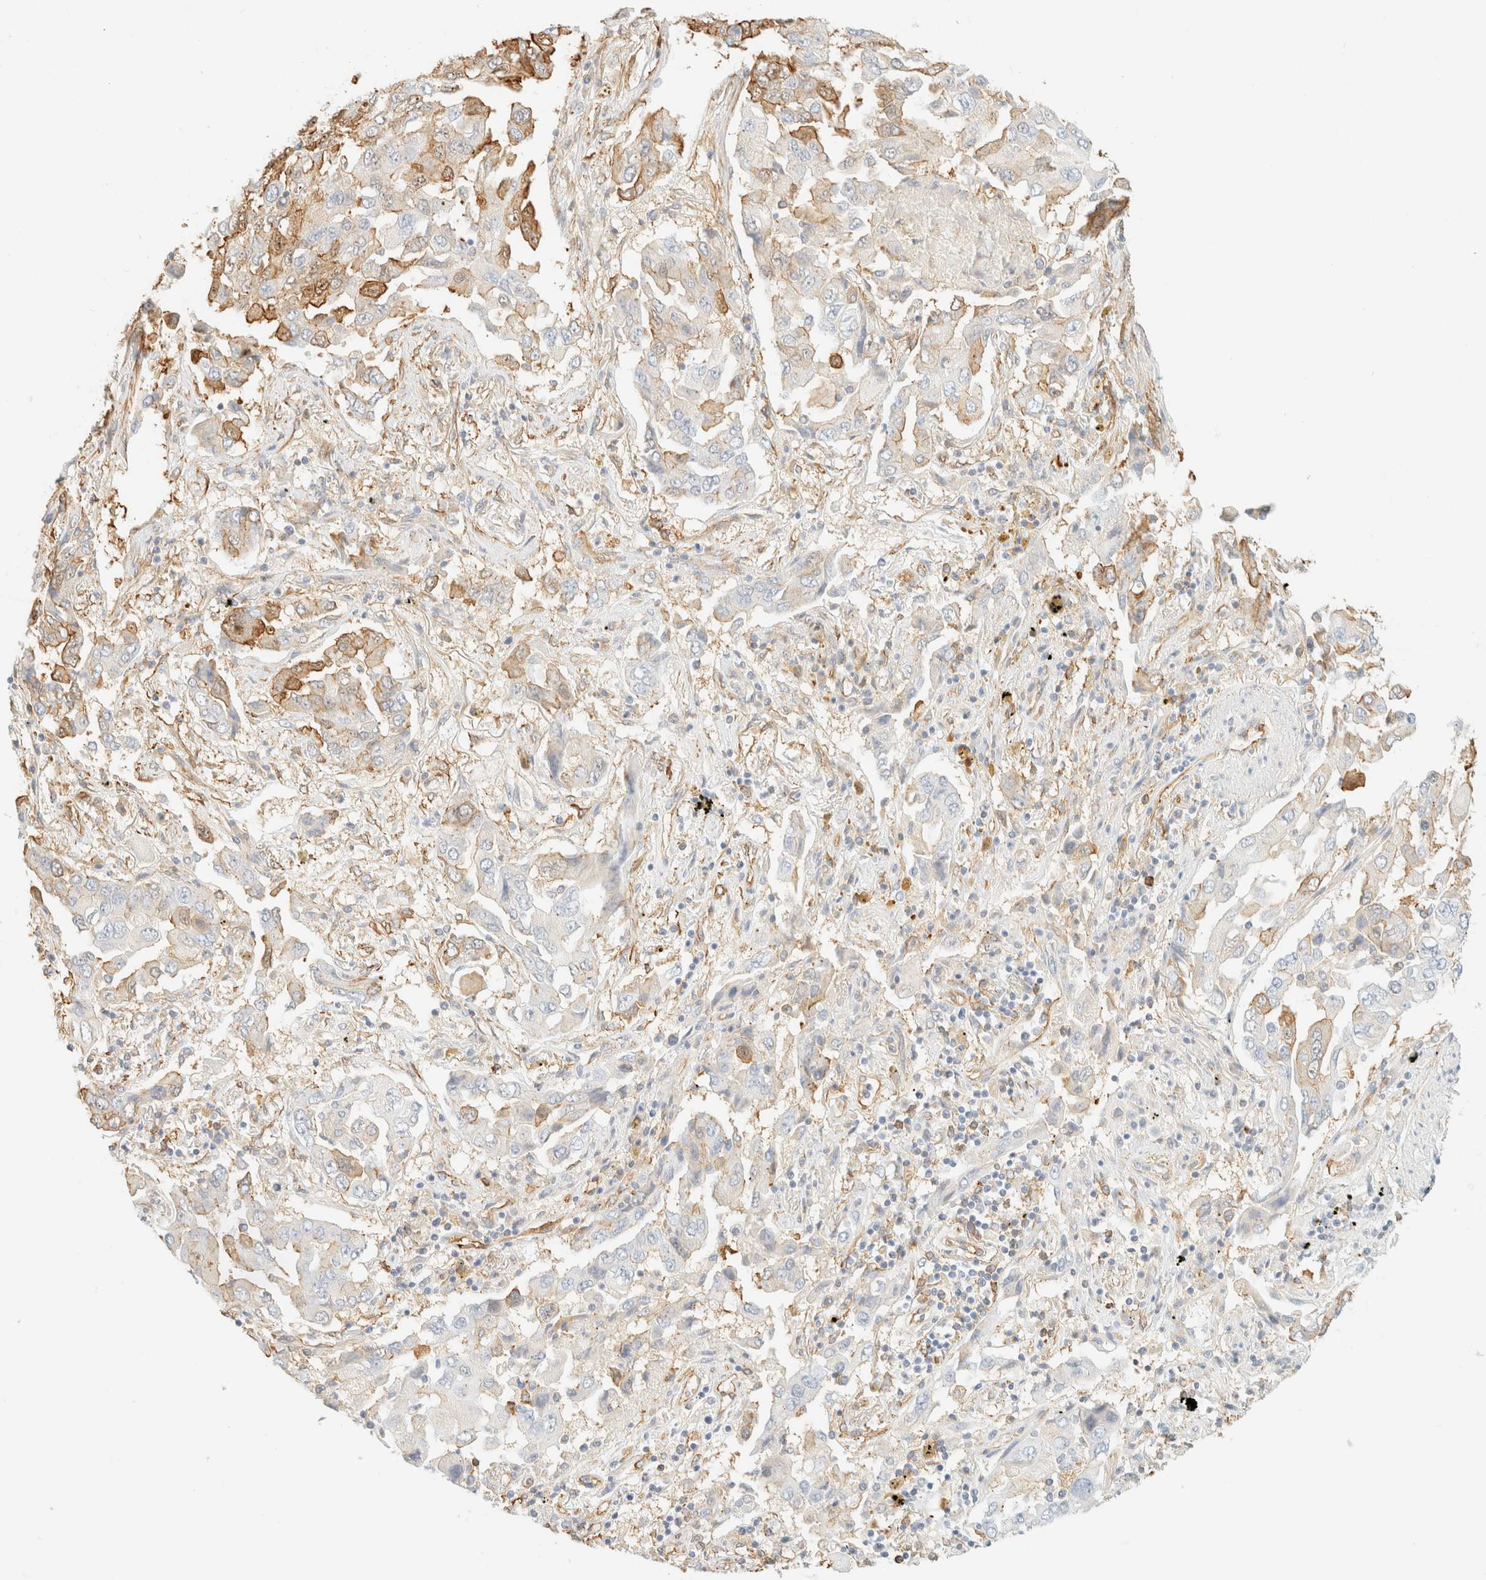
{"staining": {"intensity": "moderate", "quantity": "<25%", "location": "cytoplasmic/membranous"}, "tissue": "lung cancer", "cell_type": "Tumor cells", "image_type": "cancer", "snomed": [{"axis": "morphology", "description": "Adenocarcinoma, NOS"}, {"axis": "topography", "description": "Lung"}], "caption": "Adenocarcinoma (lung) stained for a protein (brown) demonstrates moderate cytoplasmic/membranous positive expression in approximately <25% of tumor cells.", "gene": "OTOP2", "patient": {"sex": "female", "age": 65}}